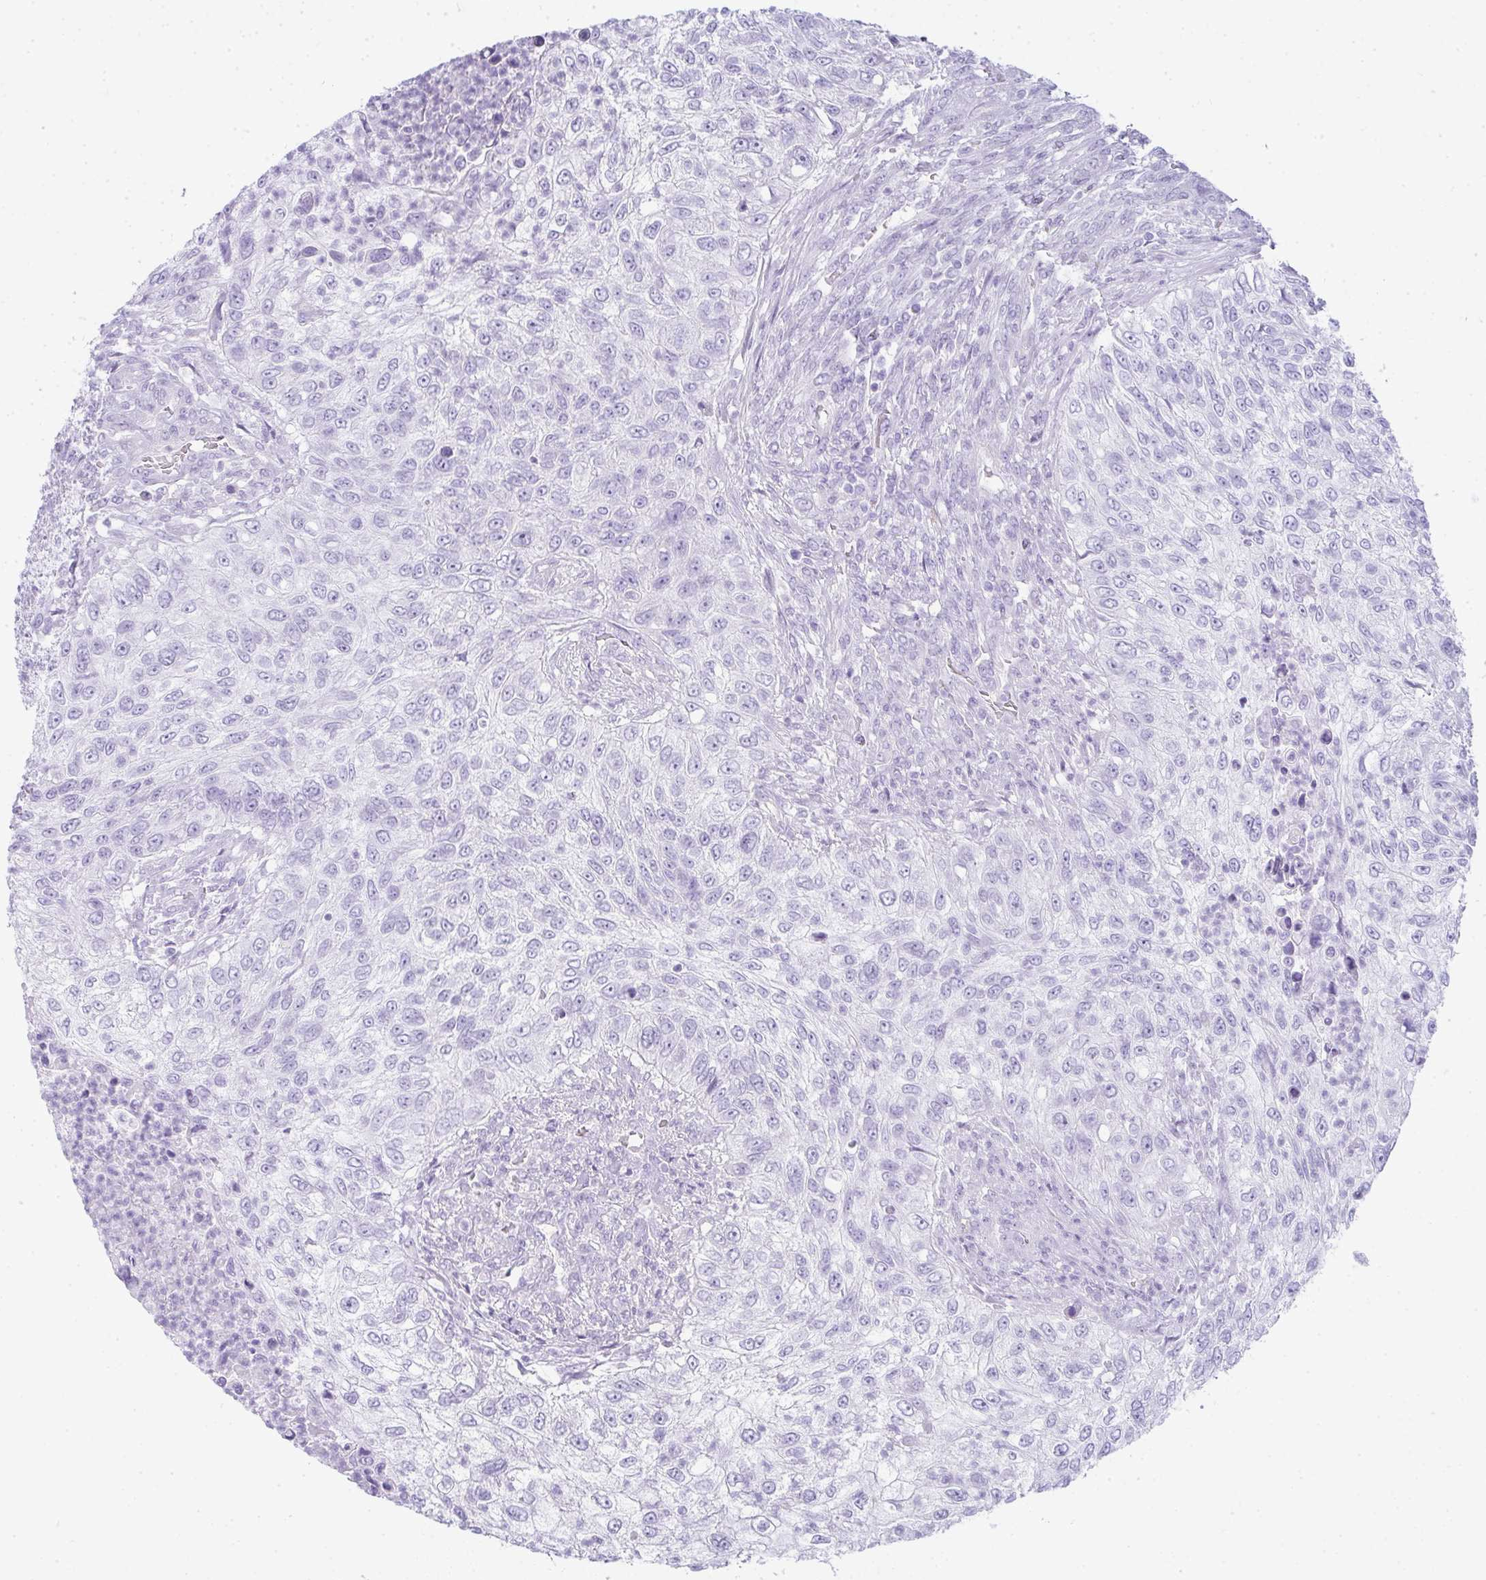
{"staining": {"intensity": "negative", "quantity": "none", "location": "none"}, "tissue": "urothelial cancer", "cell_type": "Tumor cells", "image_type": "cancer", "snomed": [{"axis": "morphology", "description": "Urothelial carcinoma, High grade"}, {"axis": "topography", "description": "Urinary bladder"}], "caption": "An image of urothelial cancer stained for a protein shows no brown staining in tumor cells. (Brightfield microscopy of DAB immunohistochemistry (IHC) at high magnification).", "gene": "RASL10A", "patient": {"sex": "female", "age": 60}}